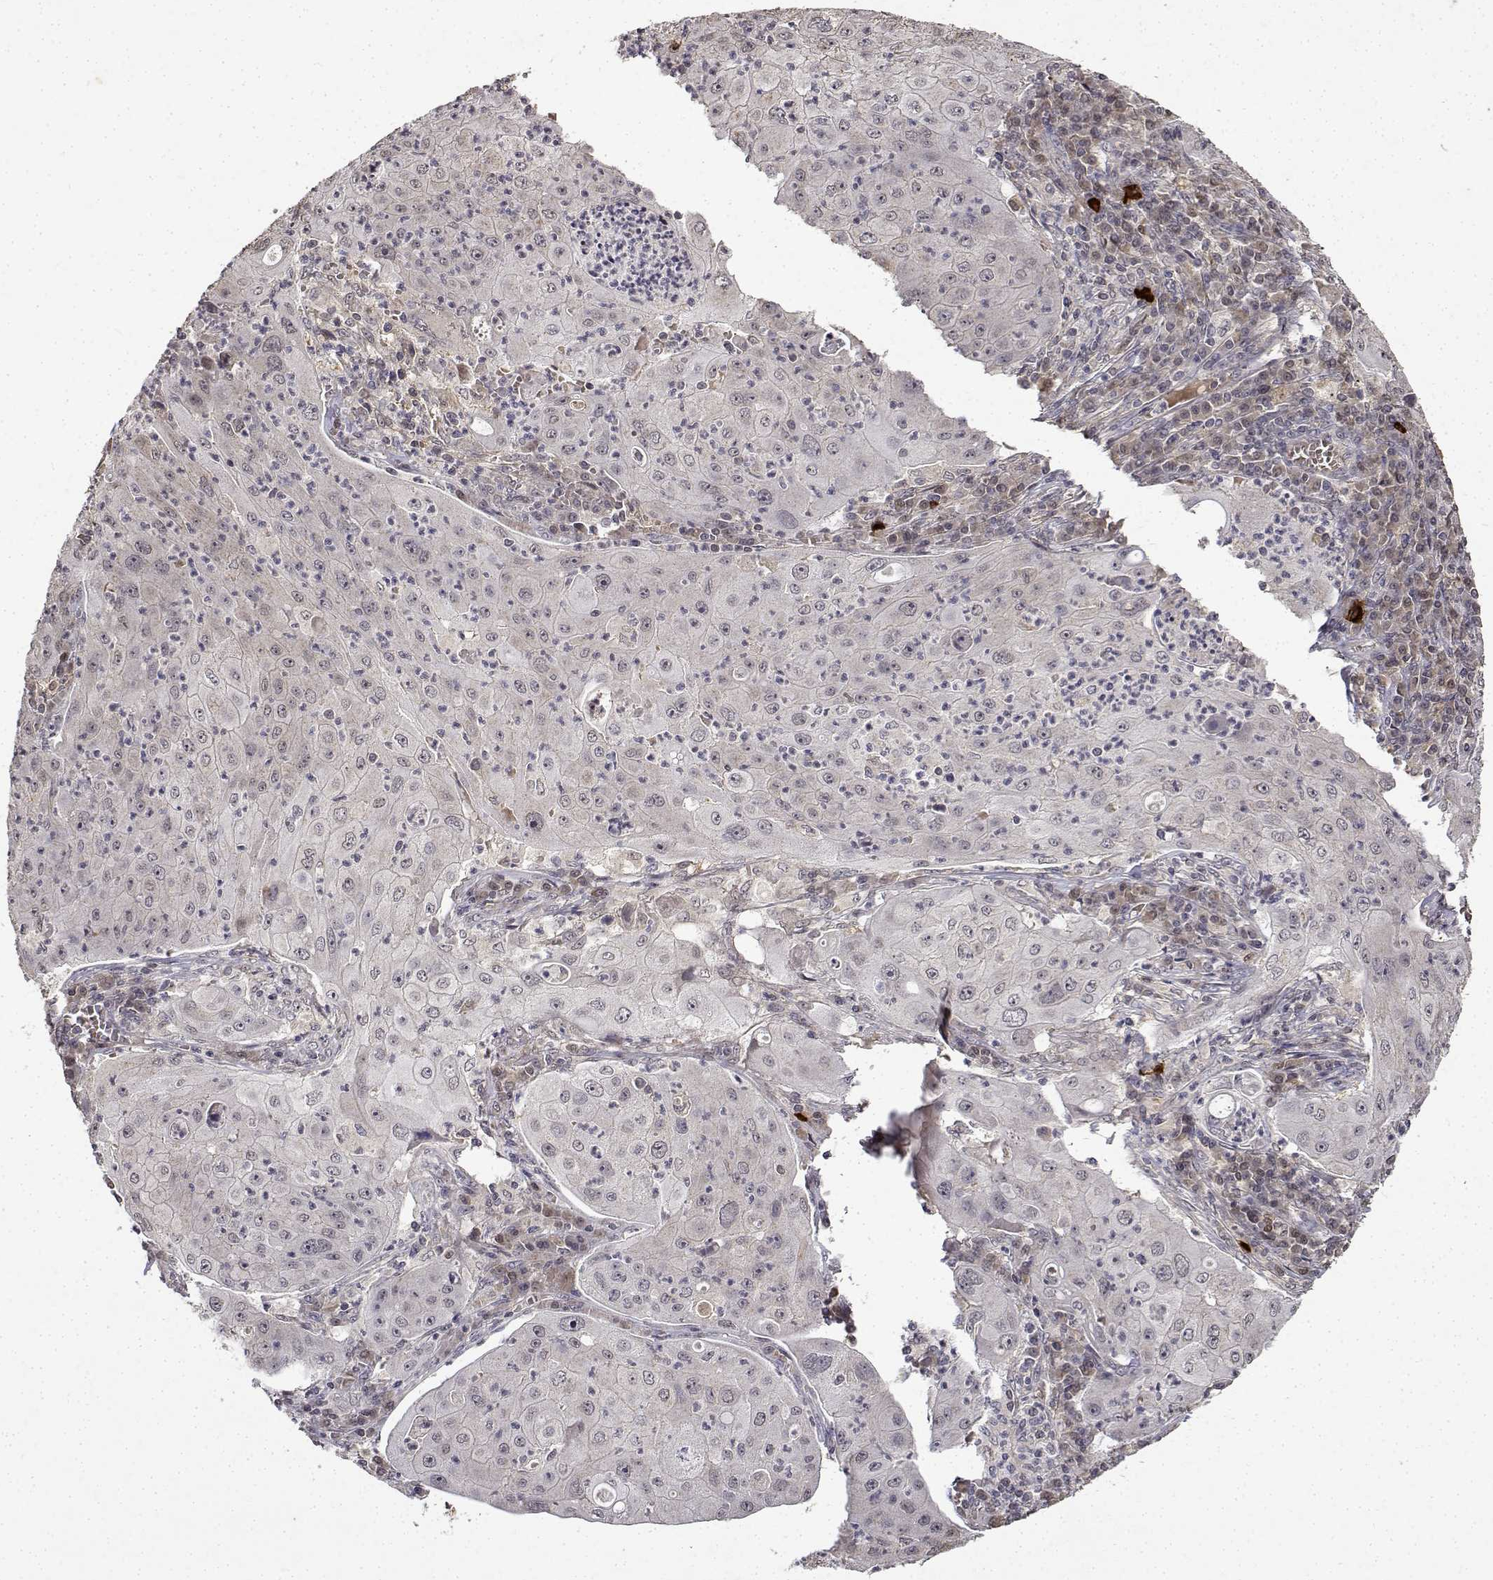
{"staining": {"intensity": "negative", "quantity": "none", "location": "none"}, "tissue": "lung cancer", "cell_type": "Tumor cells", "image_type": "cancer", "snomed": [{"axis": "morphology", "description": "Squamous cell carcinoma, NOS"}, {"axis": "topography", "description": "Lung"}], "caption": "The photomicrograph exhibits no staining of tumor cells in lung squamous cell carcinoma. The staining was performed using DAB to visualize the protein expression in brown, while the nuclei were stained in blue with hematoxylin (Magnification: 20x).", "gene": "BDNF", "patient": {"sex": "female", "age": 59}}